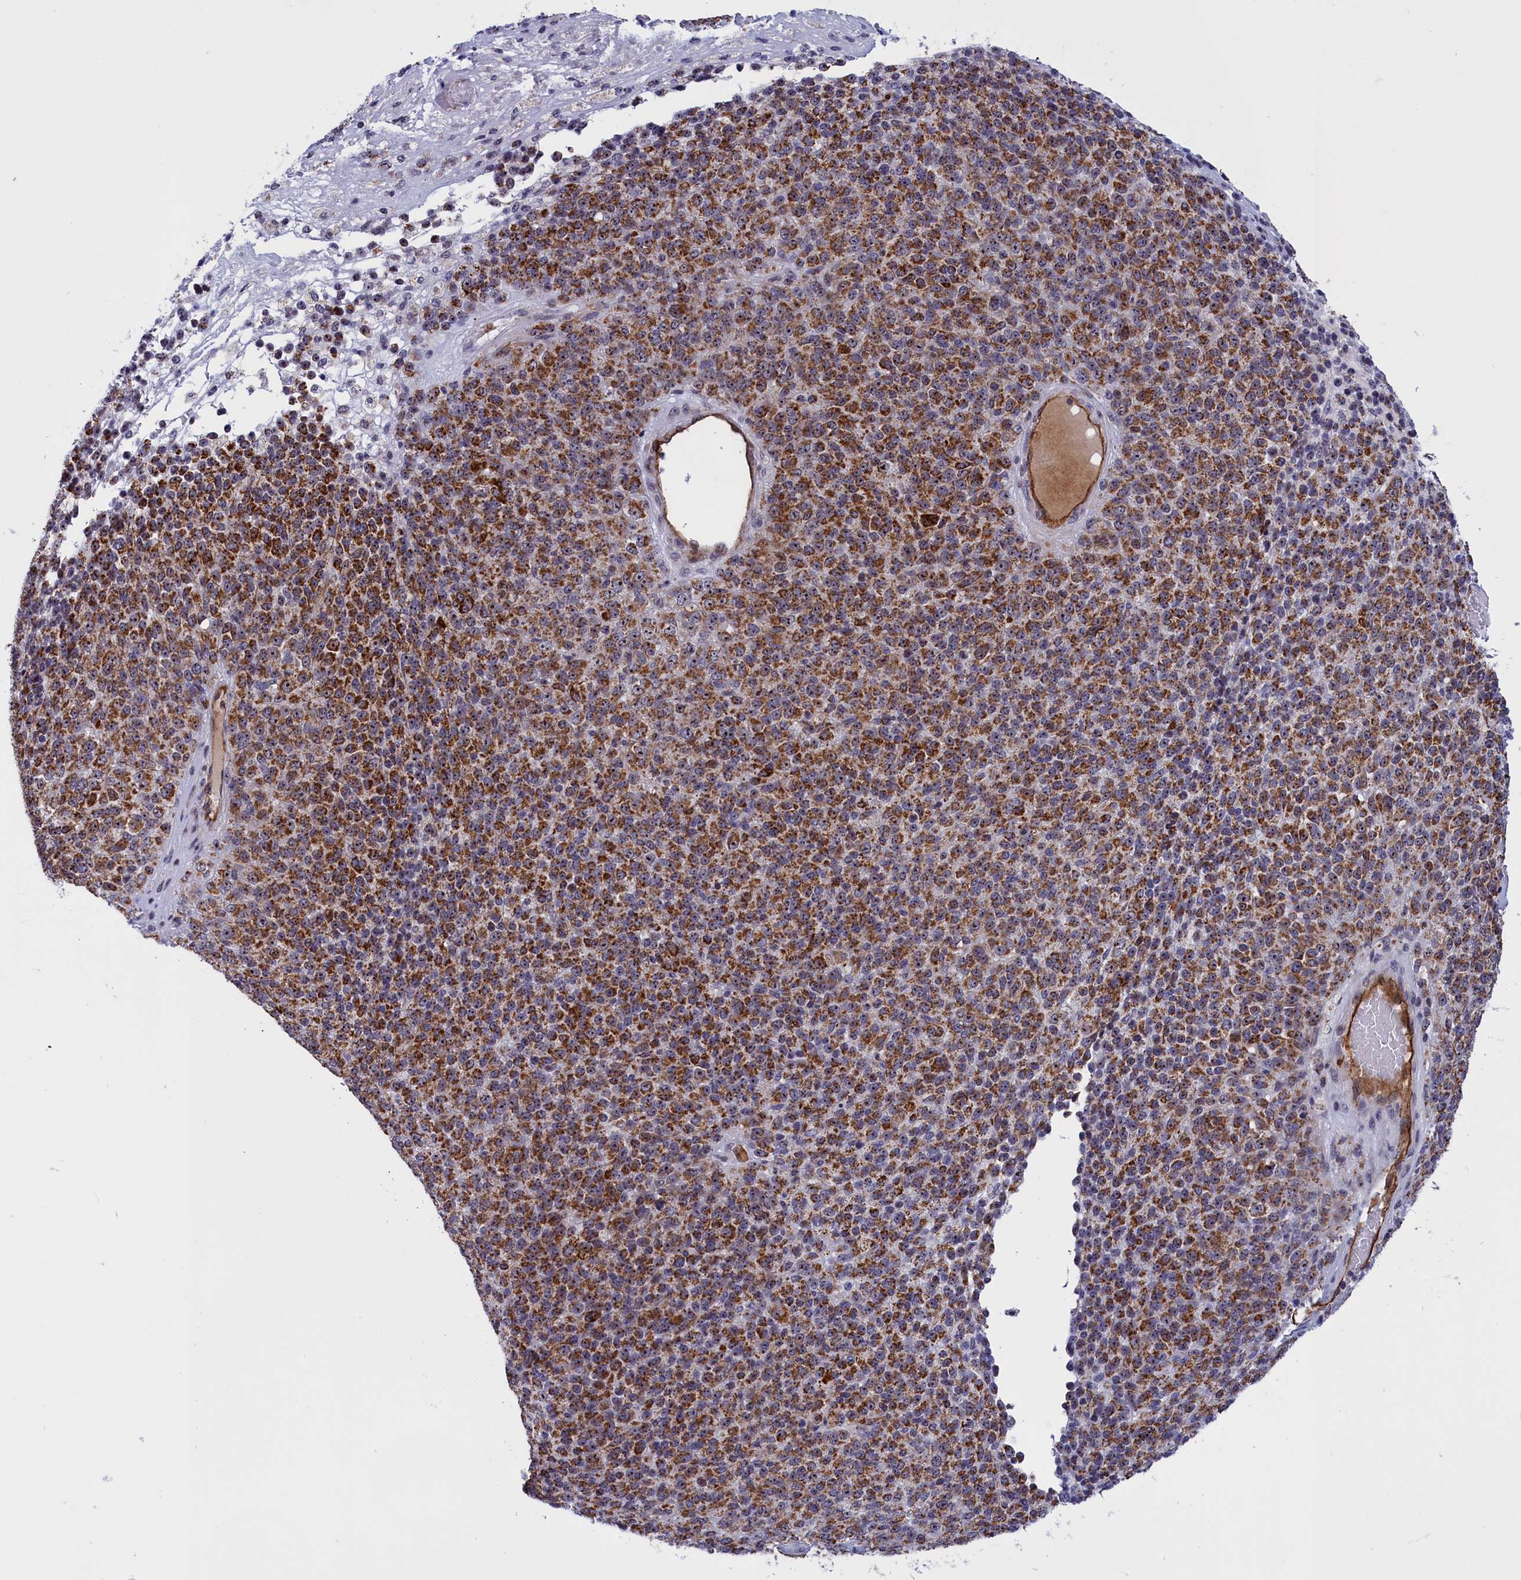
{"staining": {"intensity": "strong", "quantity": ">75%", "location": "cytoplasmic/membranous"}, "tissue": "melanoma", "cell_type": "Tumor cells", "image_type": "cancer", "snomed": [{"axis": "morphology", "description": "Malignant melanoma, Metastatic site"}, {"axis": "topography", "description": "Brain"}], "caption": "Immunohistochemical staining of malignant melanoma (metastatic site) exhibits high levels of strong cytoplasmic/membranous positivity in approximately >75% of tumor cells.", "gene": "MPND", "patient": {"sex": "female", "age": 56}}